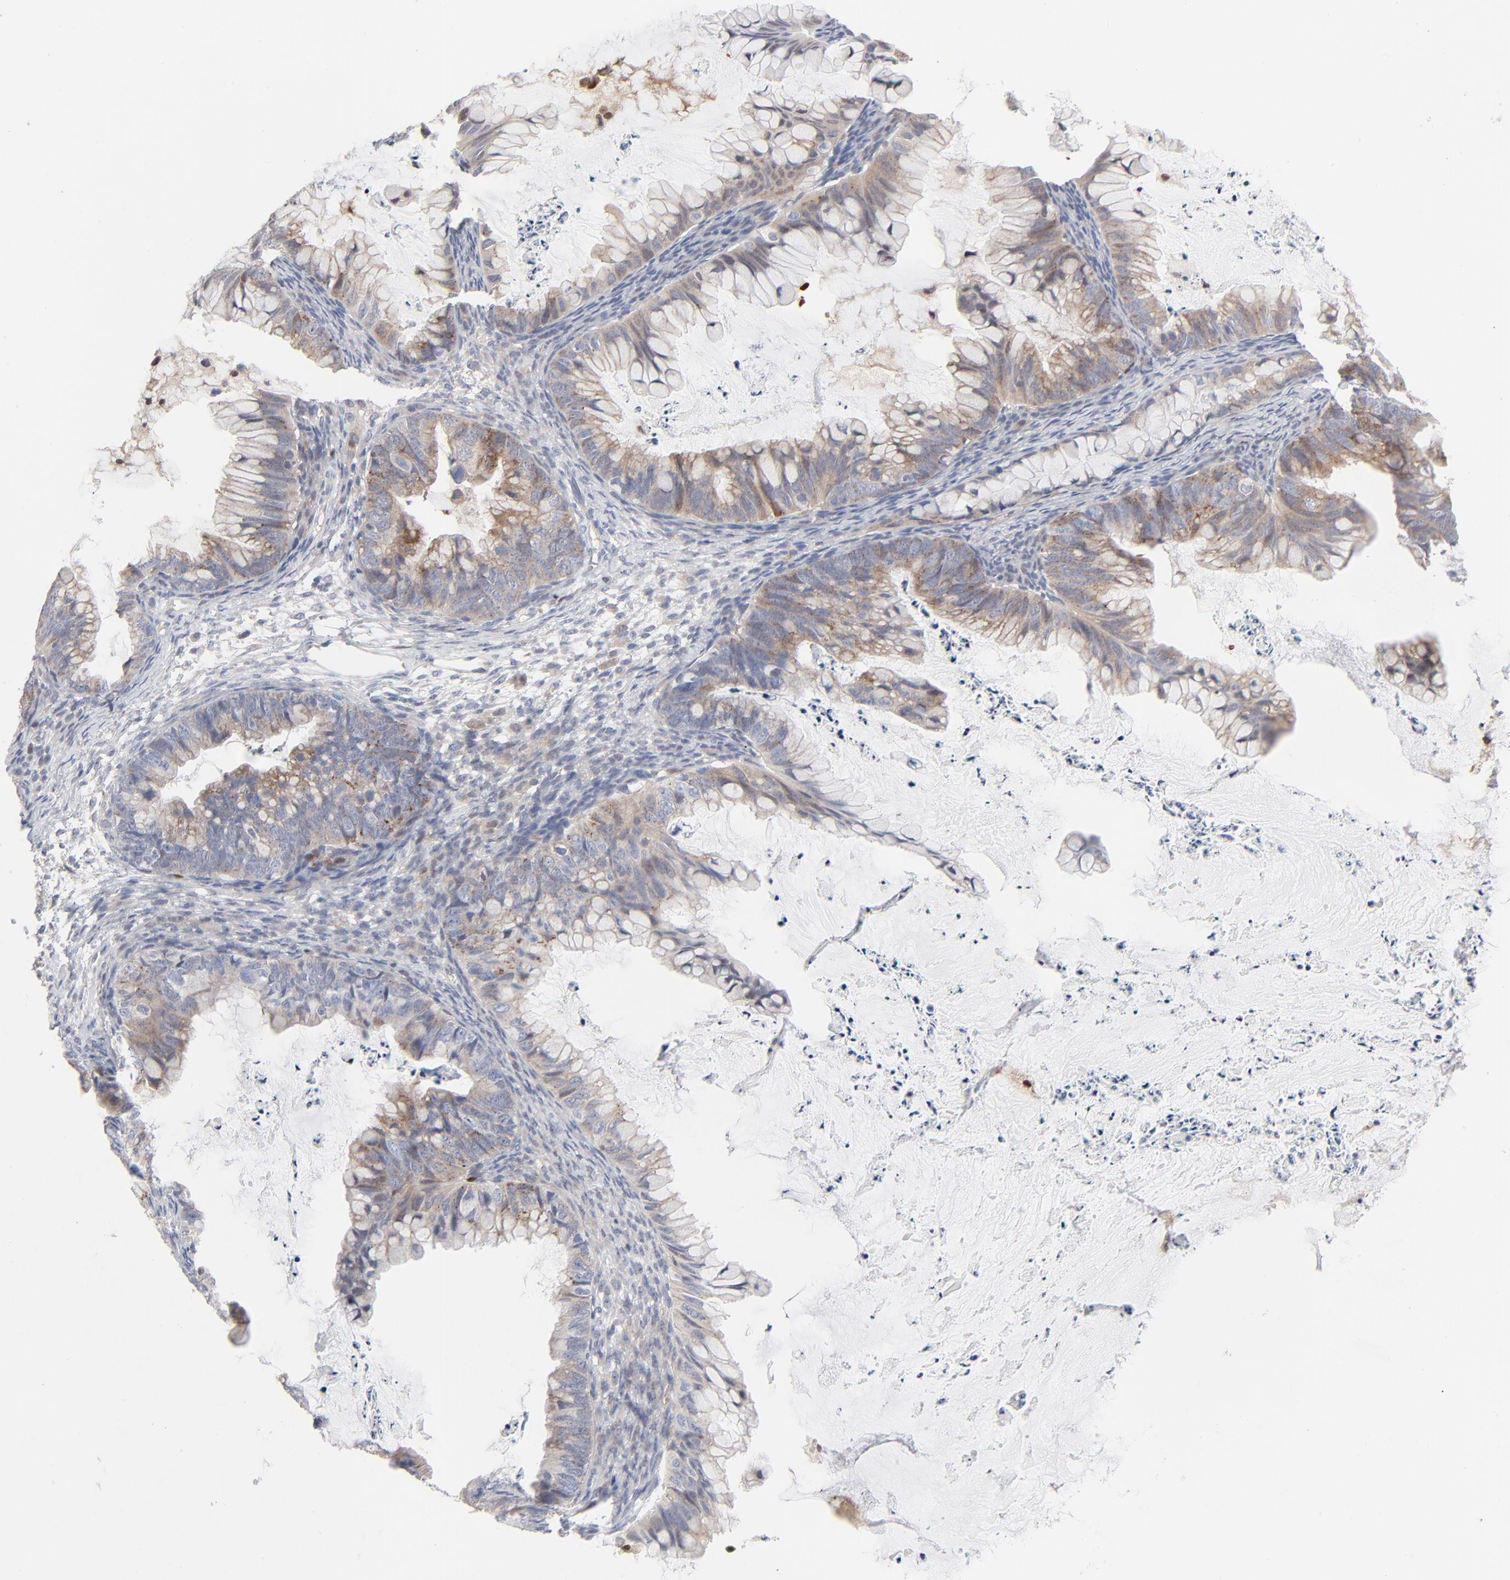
{"staining": {"intensity": "weak", "quantity": "25%-75%", "location": "cytoplasmic/membranous"}, "tissue": "ovarian cancer", "cell_type": "Tumor cells", "image_type": "cancer", "snomed": [{"axis": "morphology", "description": "Cystadenocarcinoma, mucinous, NOS"}, {"axis": "topography", "description": "Ovary"}], "caption": "DAB immunohistochemical staining of ovarian cancer displays weak cytoplasmic/membranous protein expression in about 25%-75% of tumor cells.", "gene": "BID", "patient": {"sex": "female", "age": 36}}